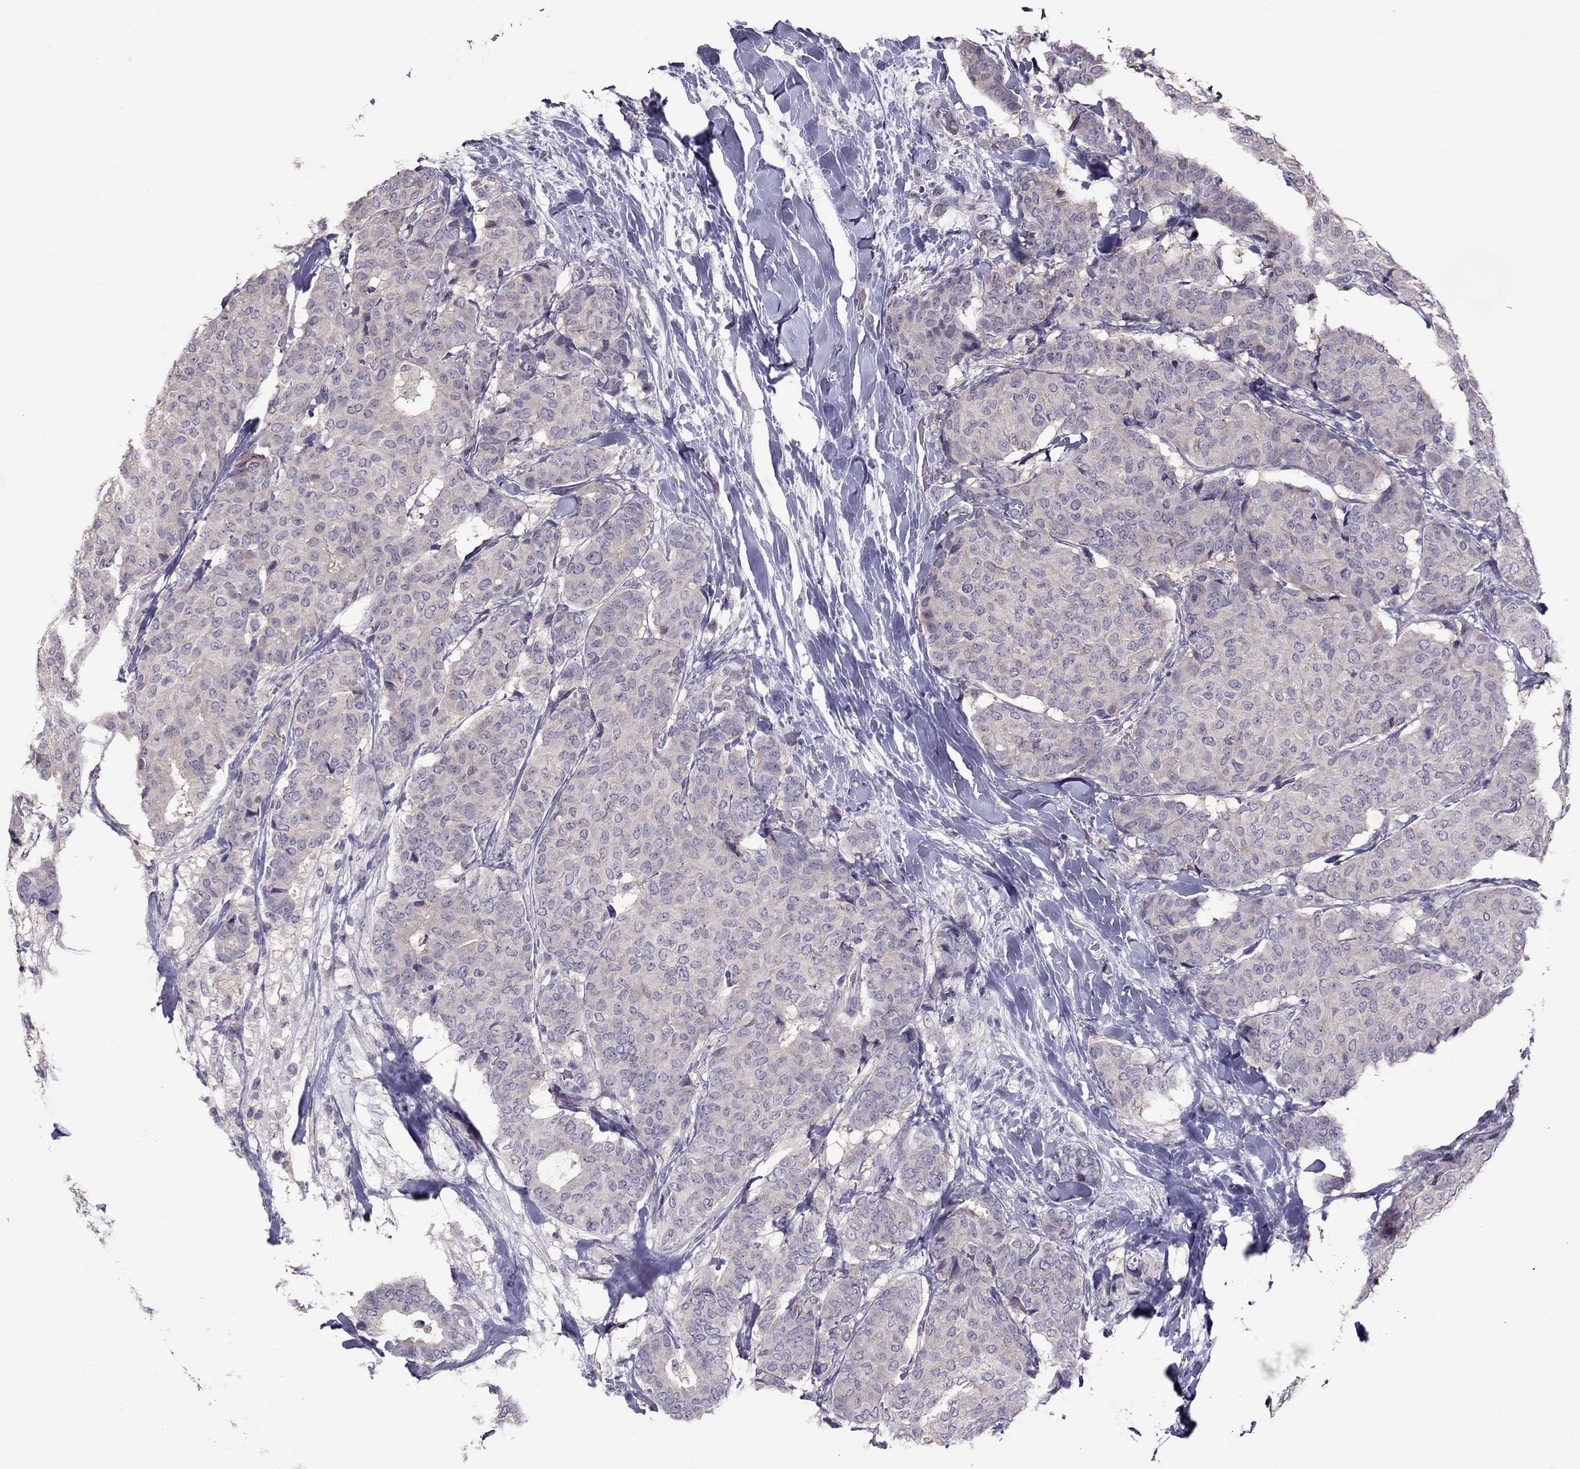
{"staining": {"intensity": "negative", "quantity": "none", "location": "none"}, "tissue": "breast cancer", "cell_type": "Tumor cells", "image_type": "cancer", "snomed": [{"axis": "morphology", "description": "Duct carcinoma"}, {"axis": "topography", "description": "Breast"}], "caption": "Immunohistochemistry photomicrograph of breast cancer stained for a protein (brown), which demonstrates no expression in tumor cells. Brightfield microscopy of IHC stained with DAB (3,3'-diaminobenzidine) (brown) and hematoxylin (blue), captured at high magnification.", "gene": "LRRC46", "patient": {"sex": "female", "age": 75}}